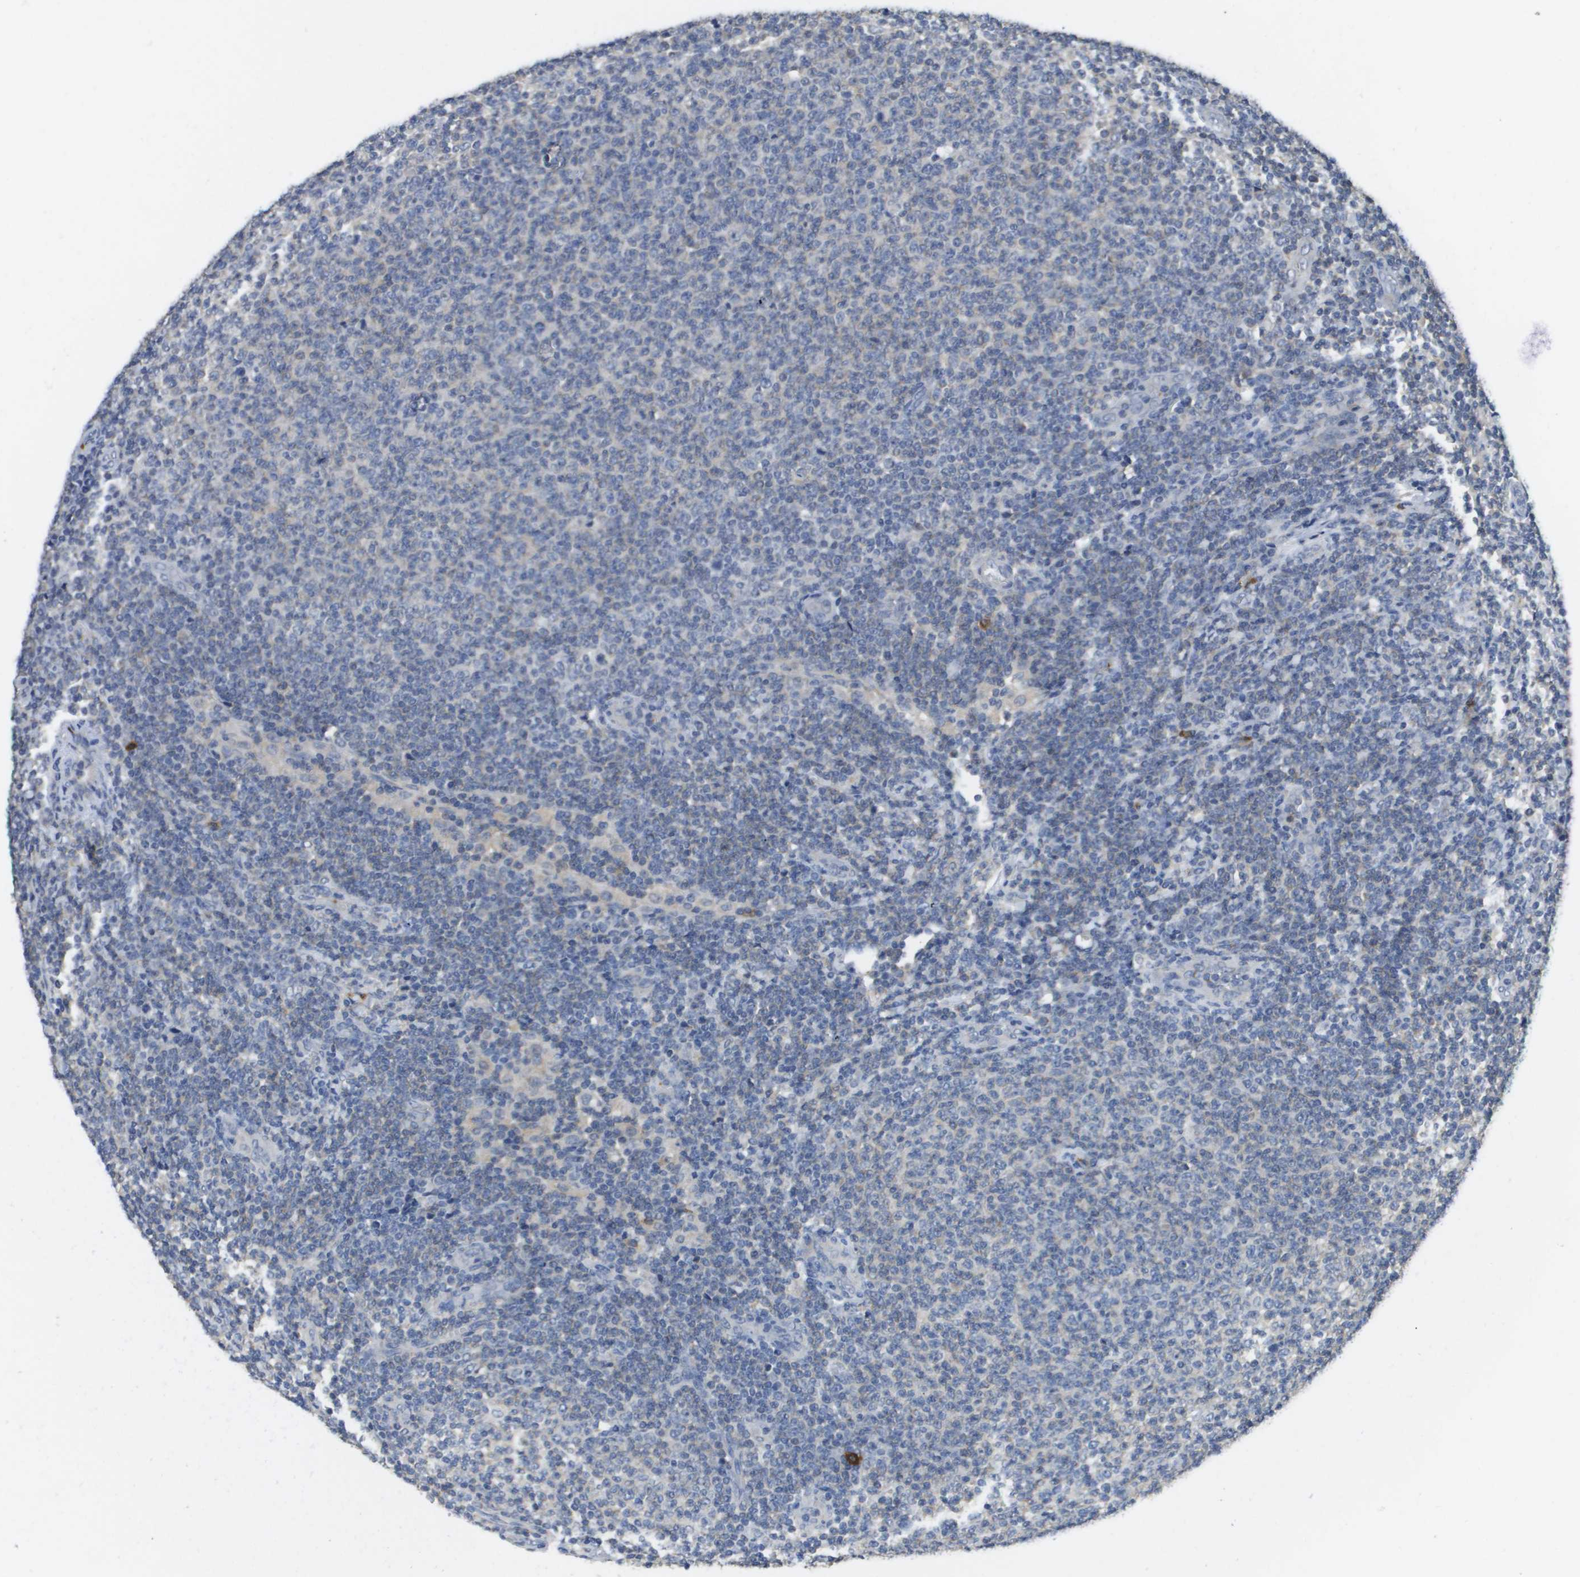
{"staining": {"intensity": "negative", "quantity": "none", "location": "none"}, "tissue": "lymphoma", "cell_type": "Tumor cells", "image_type": "cancer", "snomed": [{"axis": "morphology", "description": "Malignant lymphoma, non-Hodgkin's type, Low grade"}, {"axis": "topography", "description": "Lymph node"}], "caption": "Immunohistochemistry (IHC) histopathology image of human lymphoma stained for a protein (brown), which displays no positivity in tumor cells. (Stains: DAB (3,3'-diaminobenzidine) immunohistochemistry (IHC) with hematoxylin counter stain, Microscopy: brightfield microscopy at high magnification).", "gene": "RAB27B", "patient": {"sex": "male", "age": 66}}